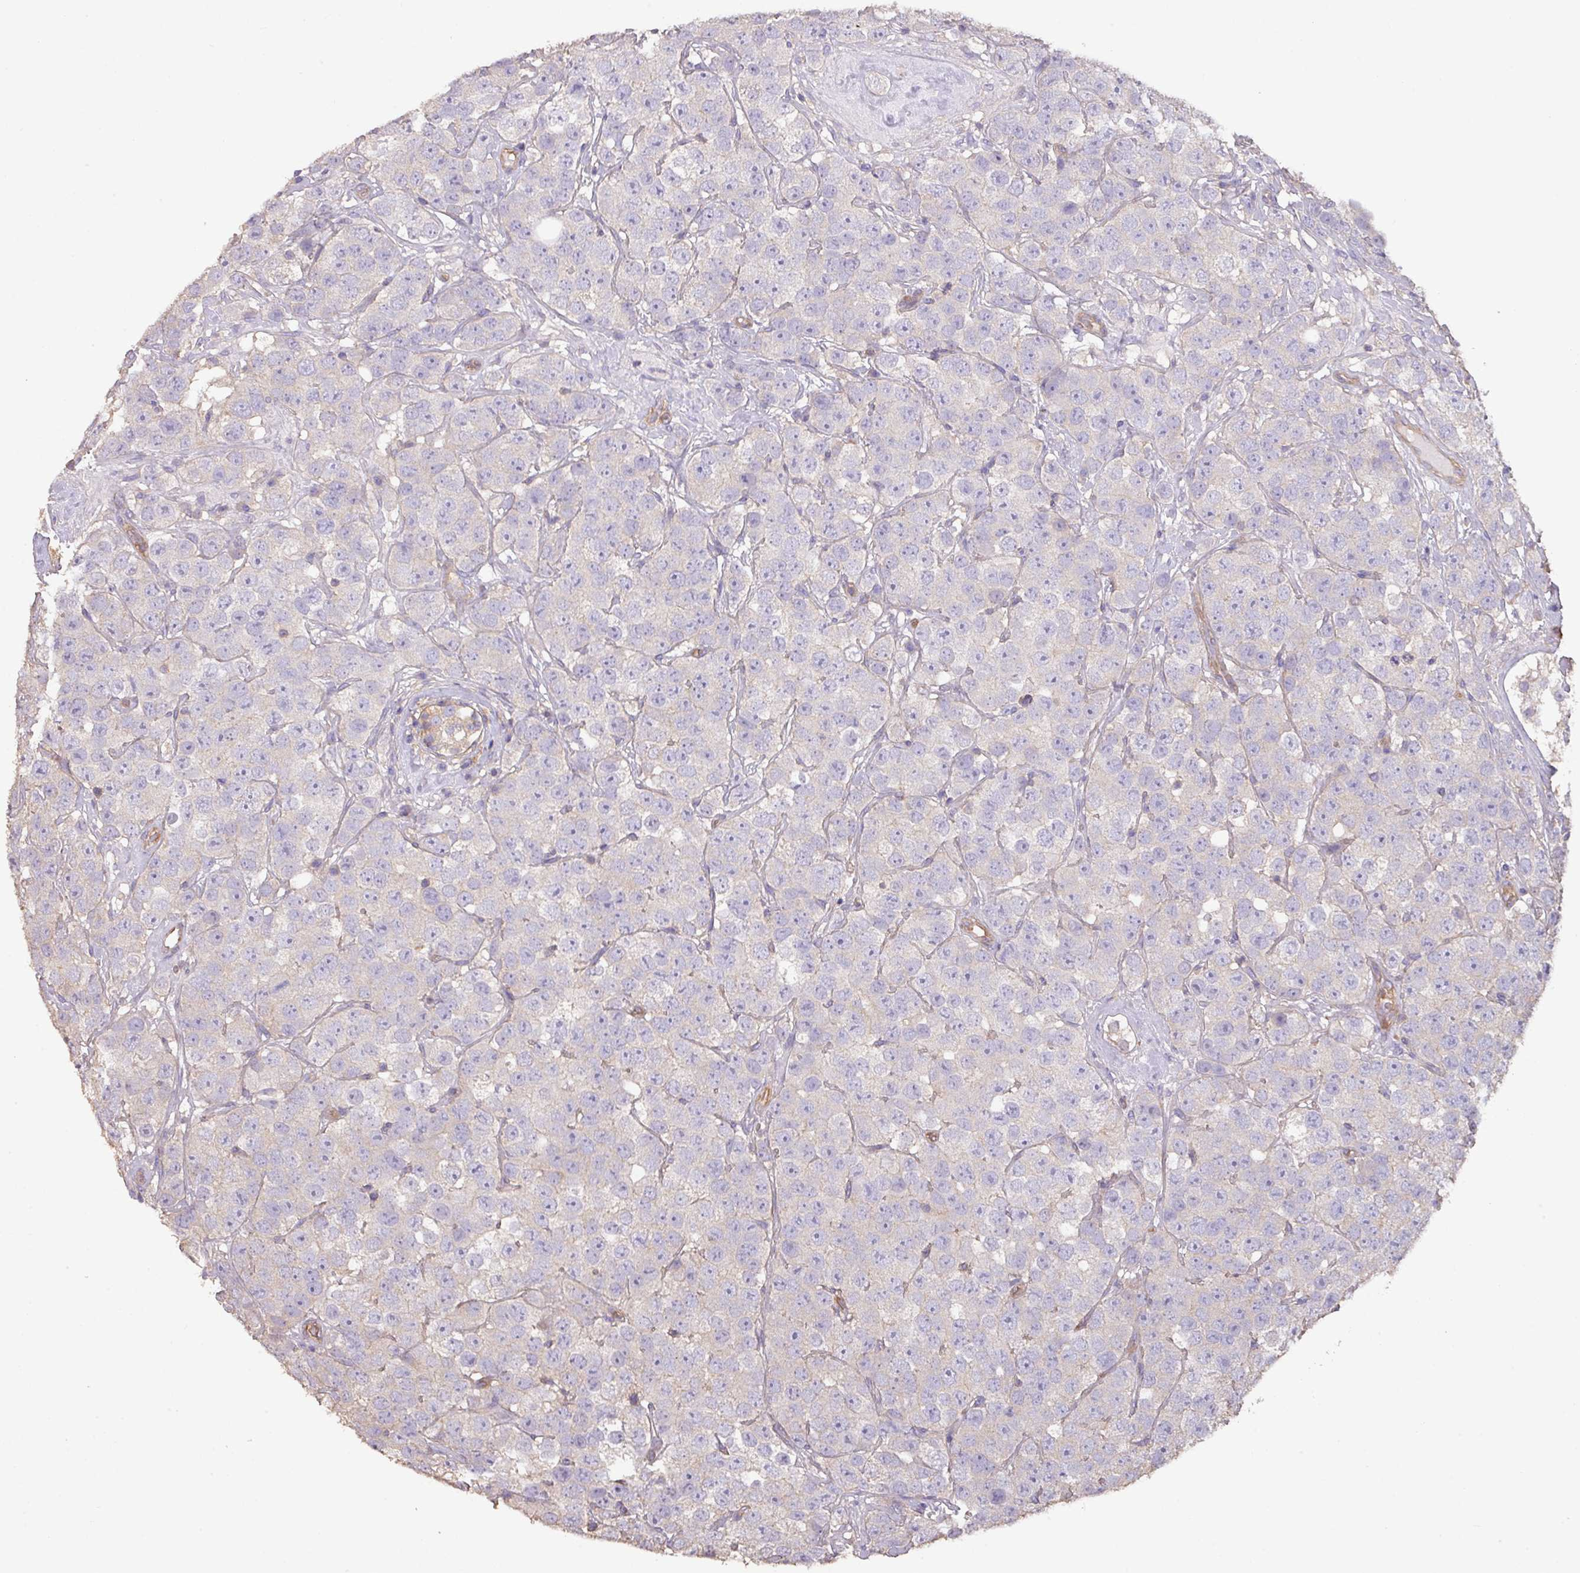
{"staining": {"intensity": "negative", "quantity": "none", "location": "none"}, "tissue": "testis cancer", "cell_type": "Tumor cells", "image_type": "cancer", "snomed": [{"axis": "morphology", "description": "Seminoma, NOS"}, {"axis": "topography", "description": "Testis"}], "caption": "This is an immunohistochemistry (IHC) histopathology image of testis cancer. There is no positivity in tumor cells.", "gene": "CALML4", "patient": {"sex": "male", "age": 28}}